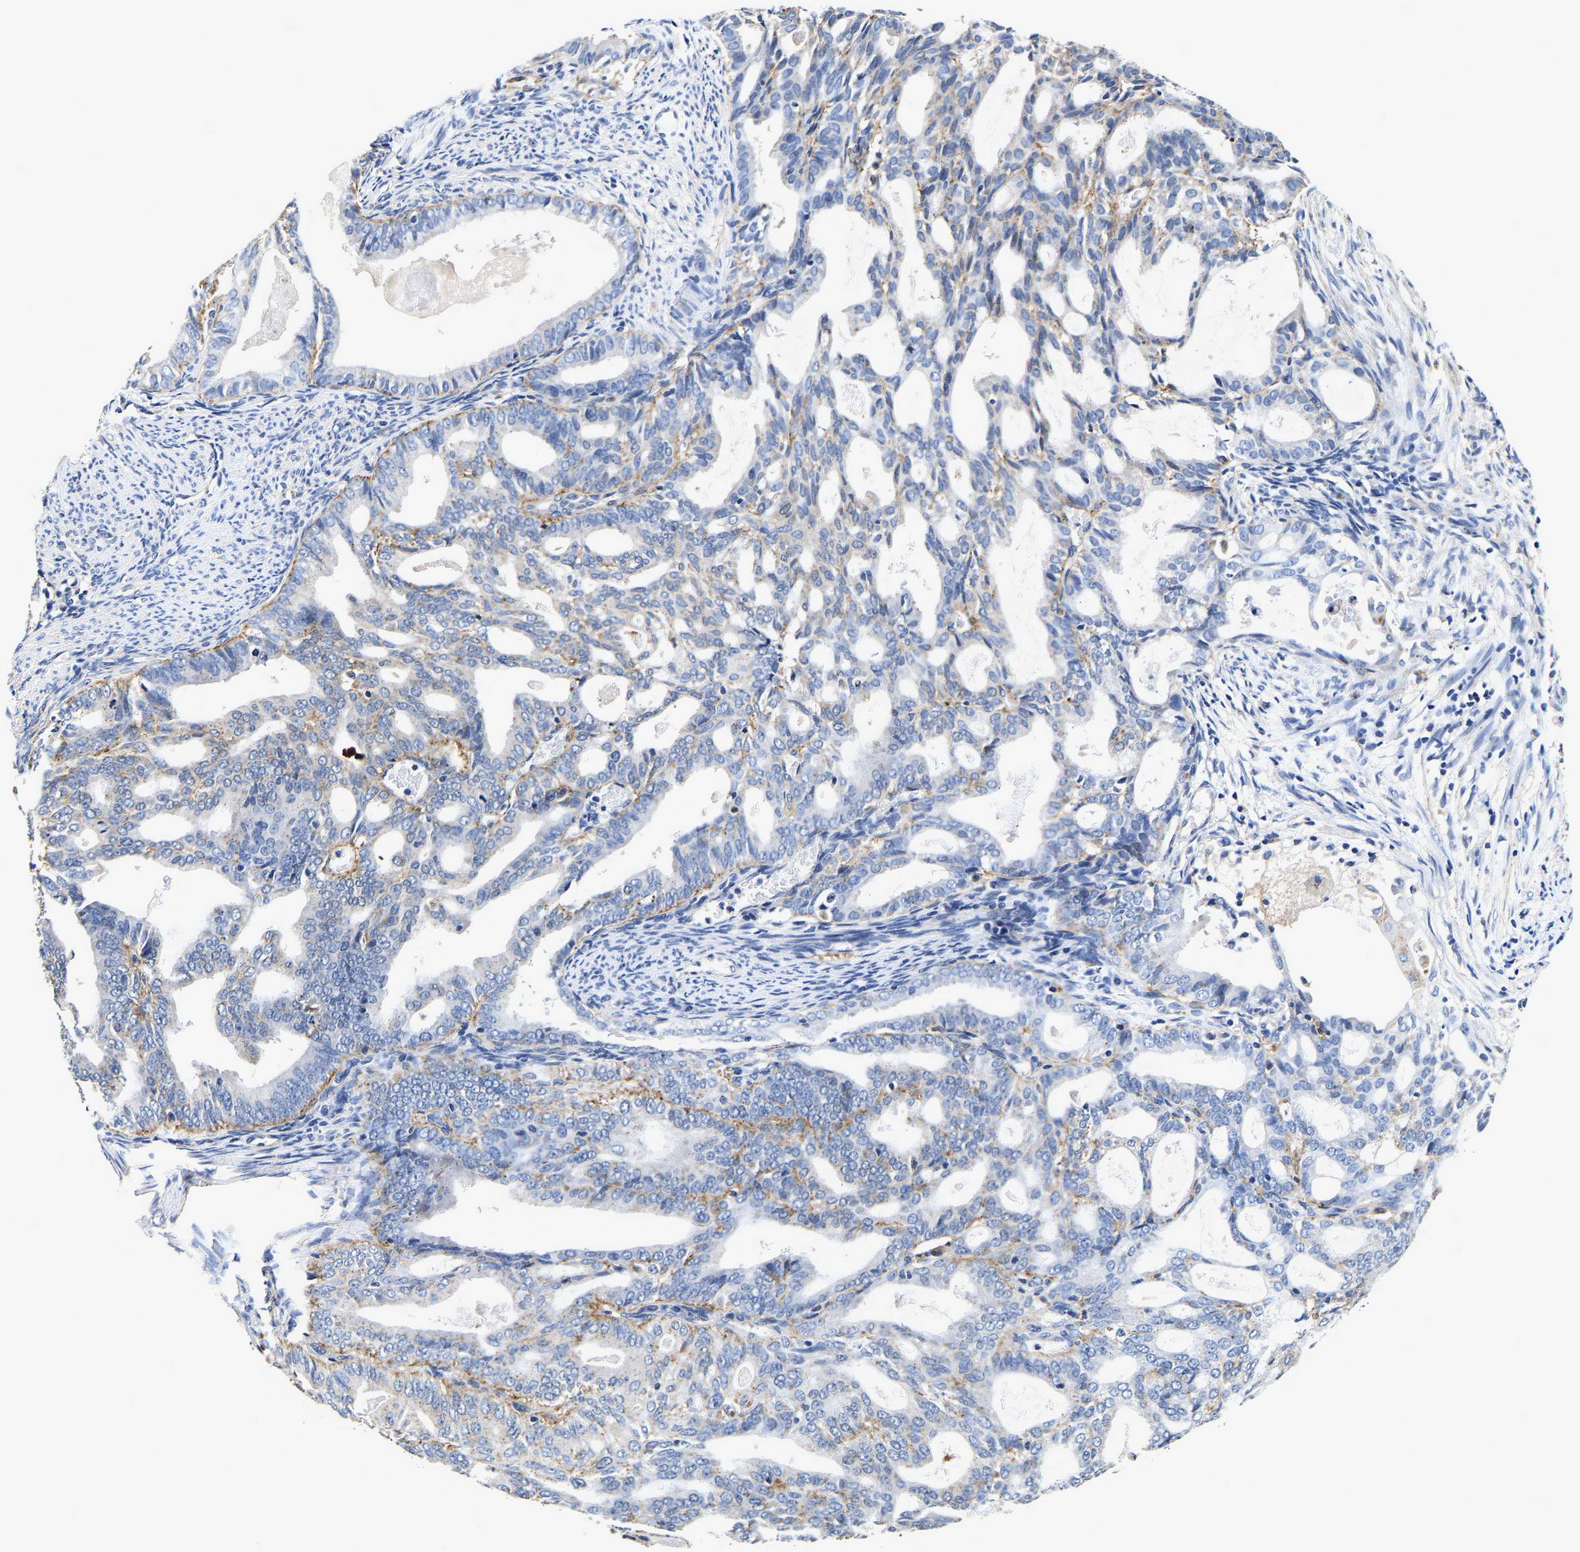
{"staining": {"intensity": "negative", "quantity": "none", "location": "none"}, "tissue": "endometrial cancer", "cell_type": "Tumor cells", "image_type": "cancer", "snomed": [{"axis": "morphology", "description": "Adenocarcinoma, NOS"}, {"axis": "topography", "description": "Endometrium"}], "caption": "Human endometrial adenocarcinoma stained for a protein using IHC shows no positivity in tumor cells.", "gene": "GRN", "patient": {"sex": "female", "age": 58}}